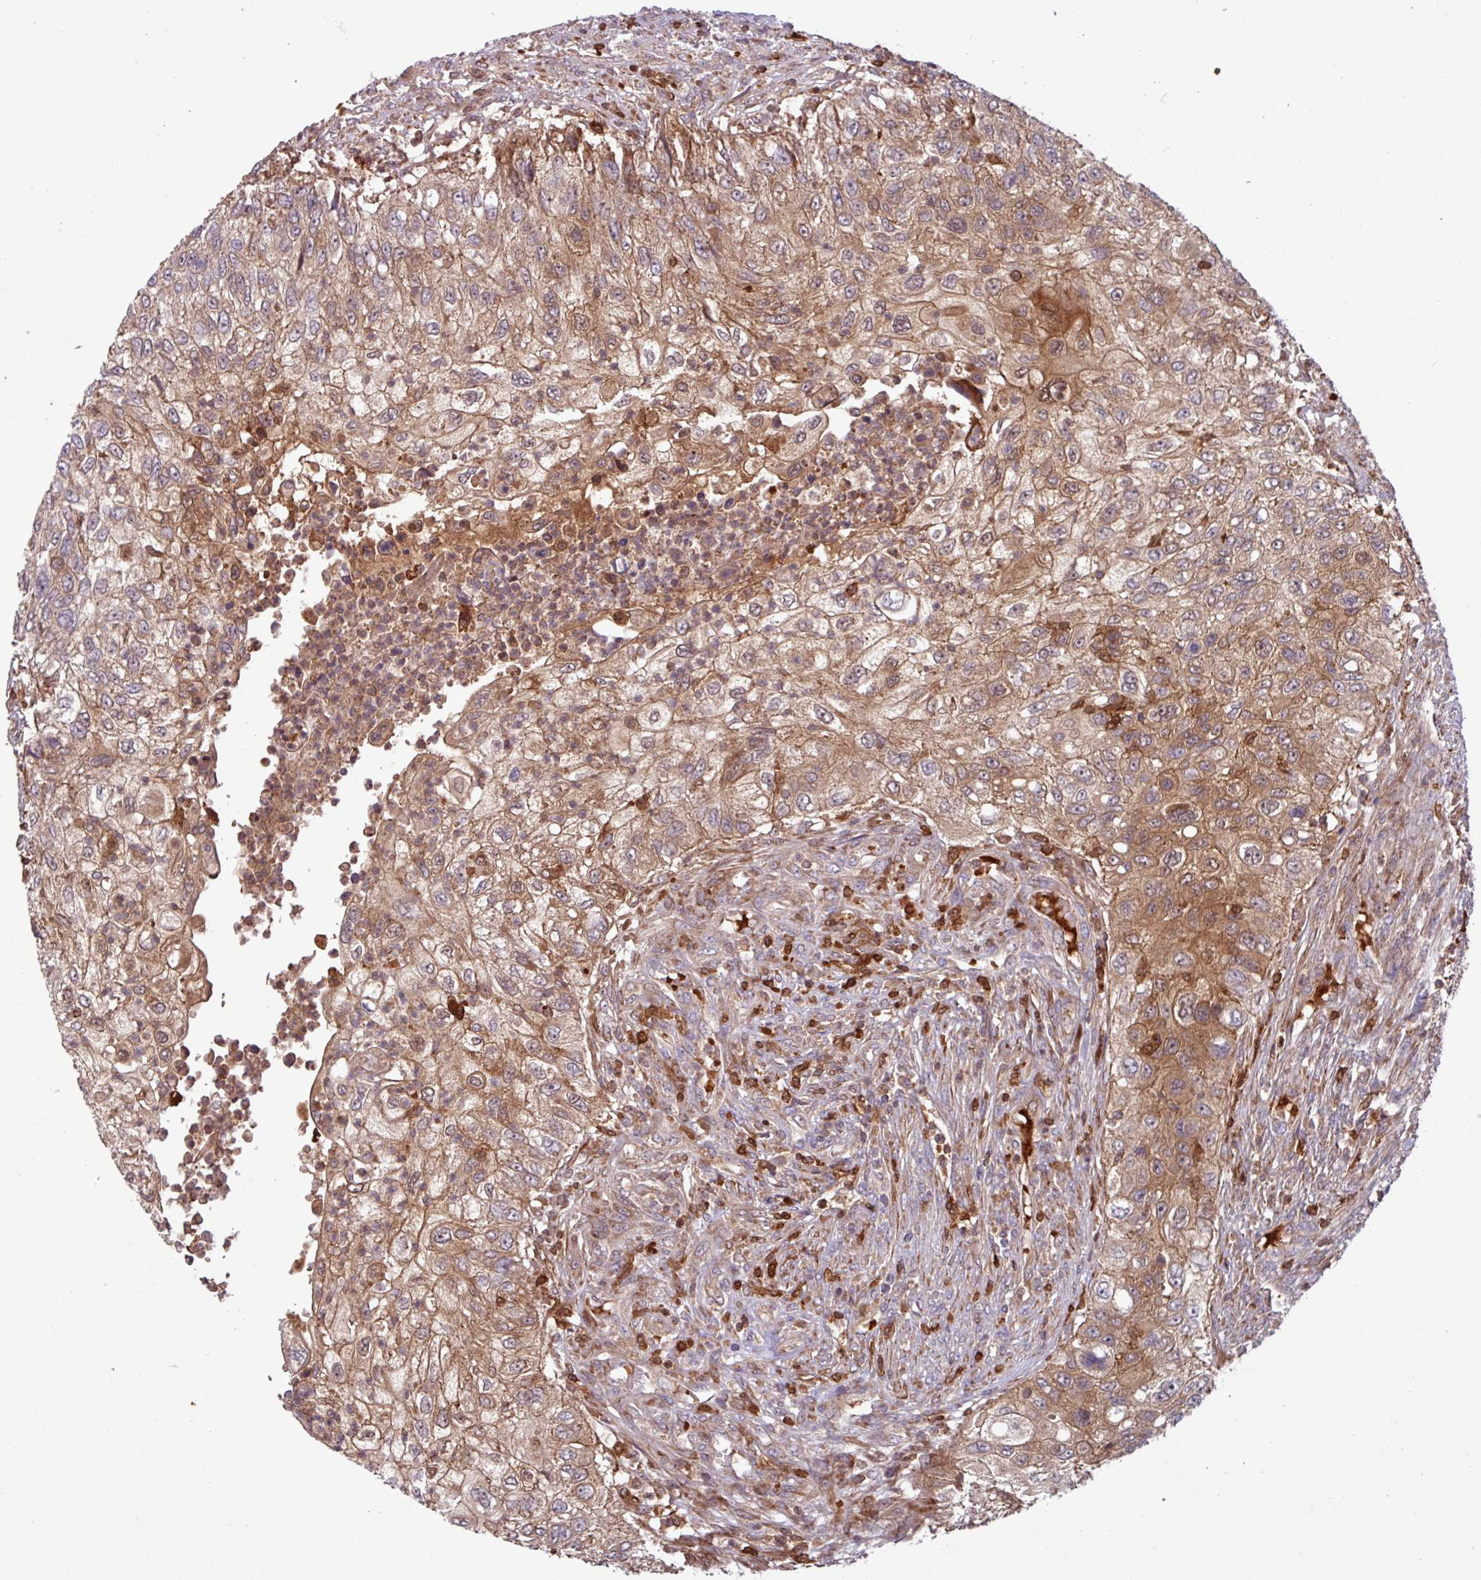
{"staining": {"intensity": "moderate", "quantity": "25%-75%", "location": "cytoplasmic/membranous,nuclear"}, "tissue": "urothelial cancer", "cell_type": "Tumor cells", "image_type": "cancer", "snomed": [{"axis": "morphology", "description": "Urothelial carcinoma, High grade"}, {"axis": "topography", "description": "Urinary bladder"}], "caption": "About 25%-75% of tumor cells in human urothelial carcinoma (high-grade) reveal moderate cytoplasmic/membranous and nuclear protein positivity as visualized by brown immunohistochemical staining.", "gene": "SEC61G", "patient": {"sex": "female", "age": 60}}